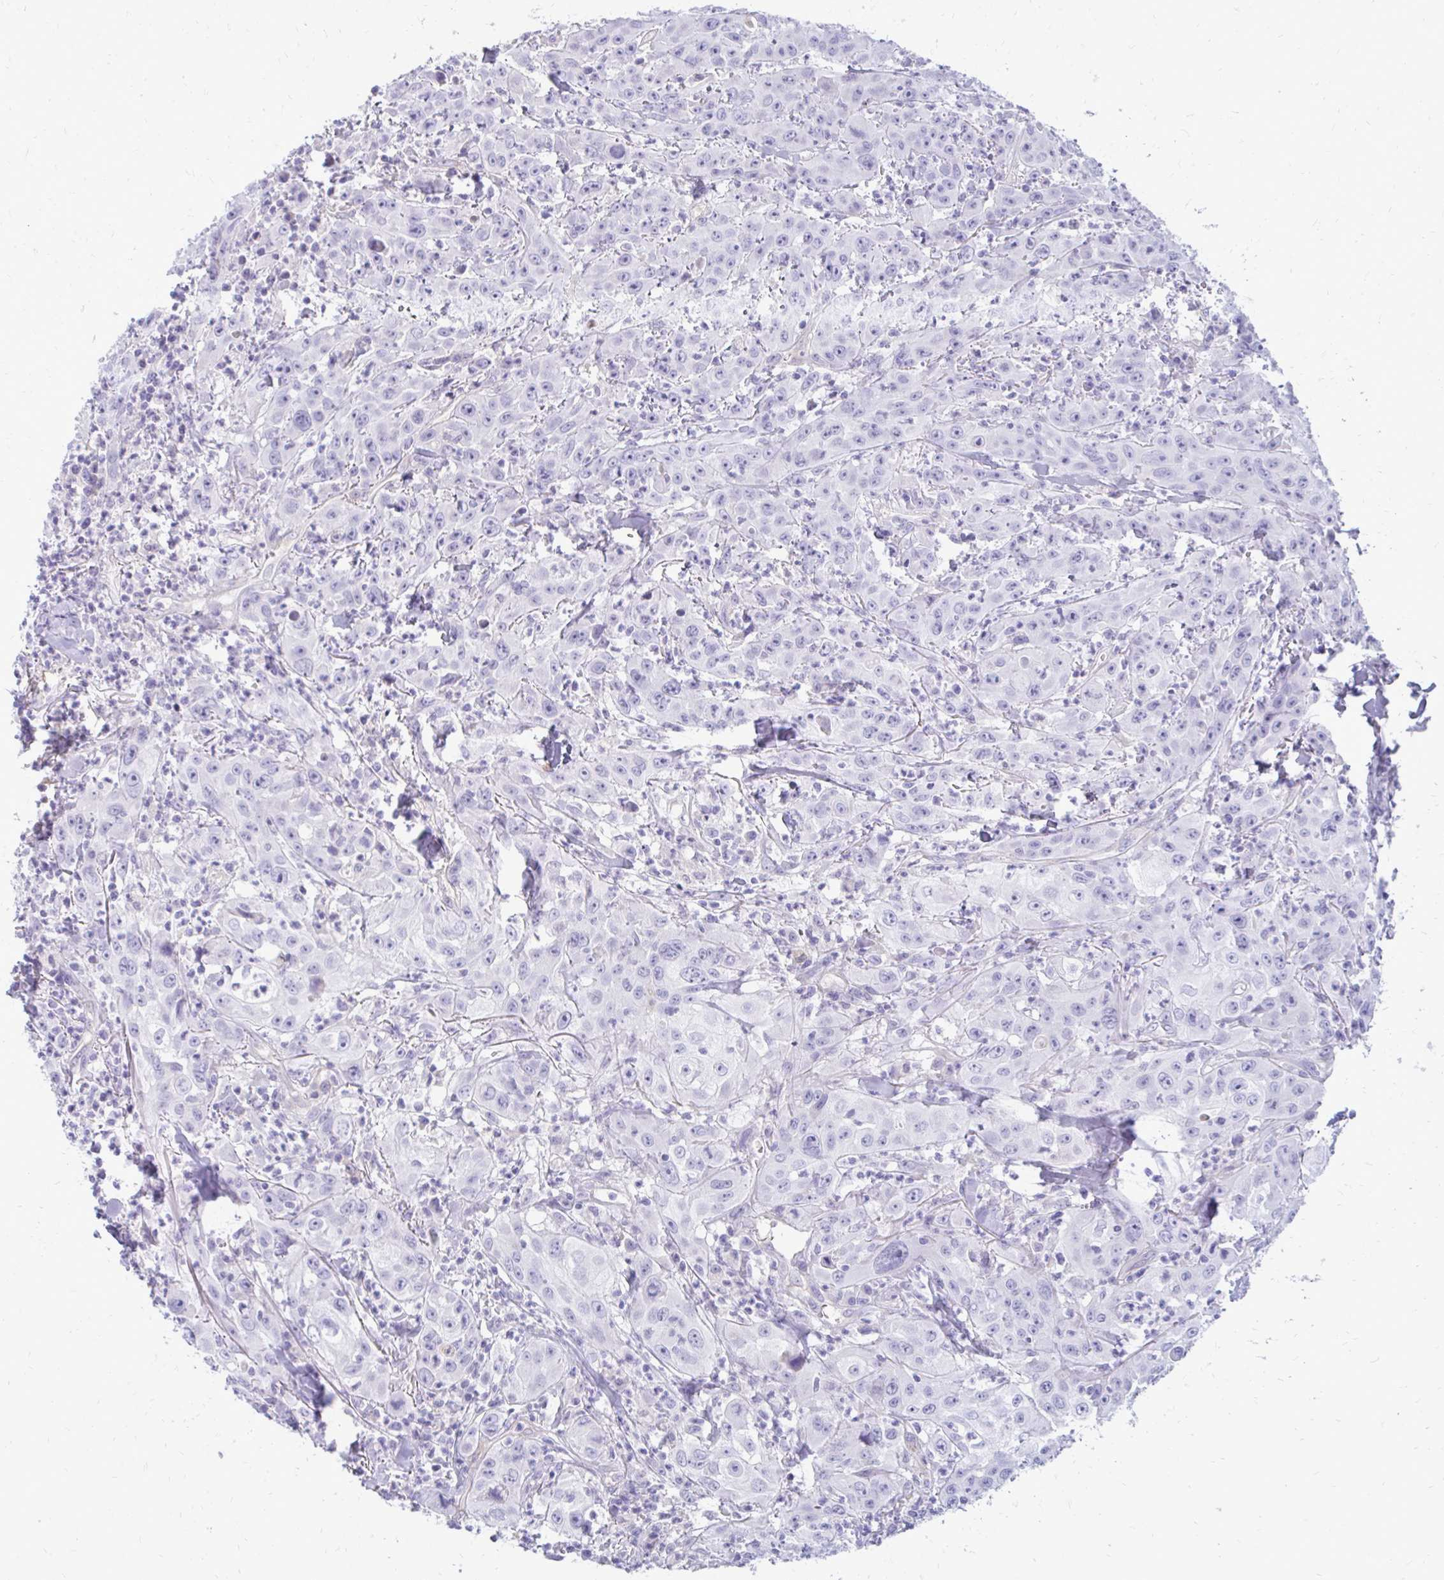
{"staining": {"intensity": "negative", "quantity": "none", "location": "none"}, "tissue": "head and neck cancer", "cell_type": "Tumor cells", "image_type": "cancer", "snomed": [{"axis": "morphology", "description": "Squamous cell carcinoma, NOS"}, {"axis": "topography", "description": "Skin"}, {"axis": "topography", "description": "Head-Neck"}], "caption": "Head and neck cancer was stained to show a protein in brown. There is no significant expression in tumor cells. Nuclei are stained in blue.", "gene": "FABP3", "patient": {"sex": "male", "age": 80}}